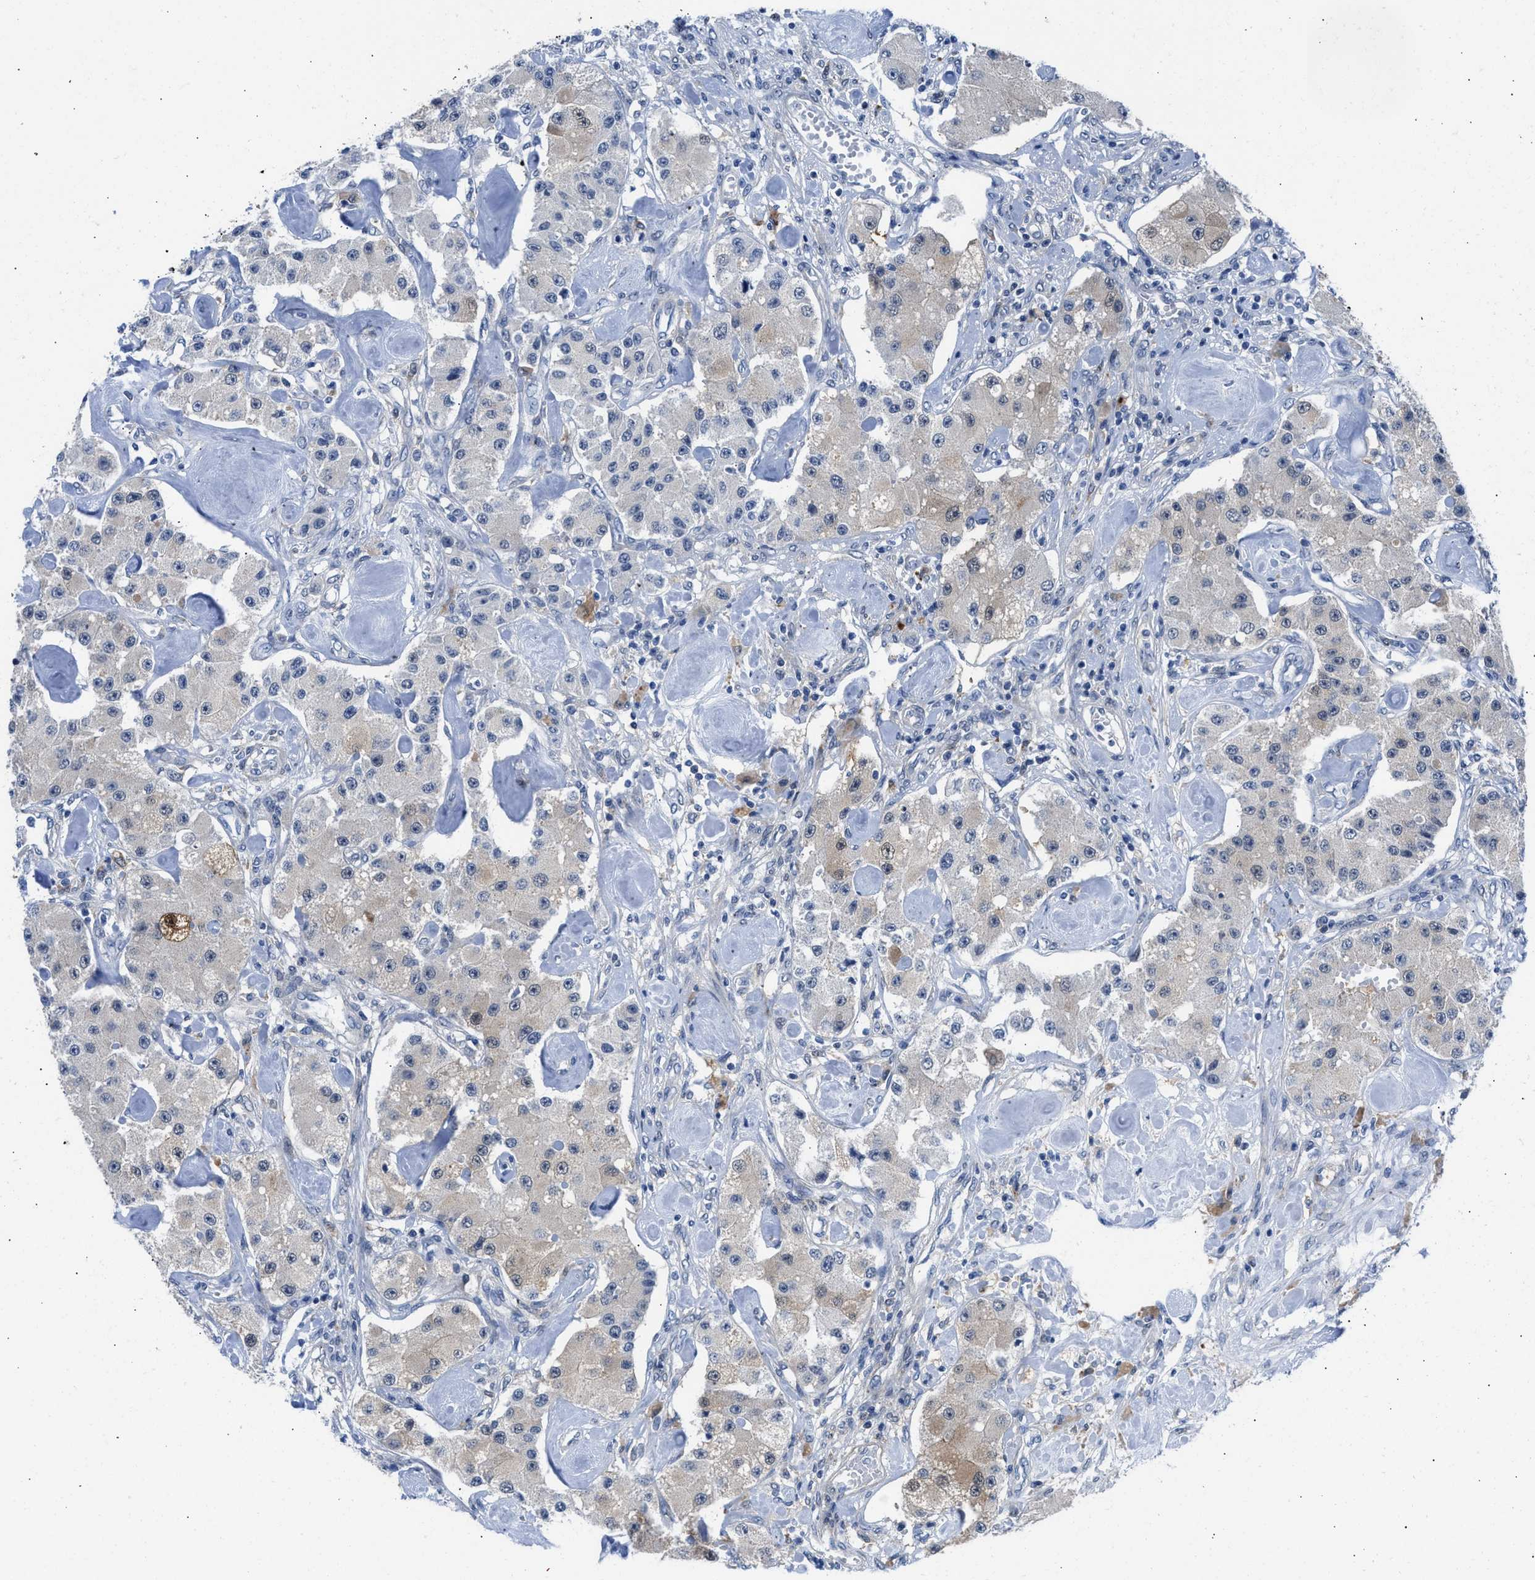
{"staining": {"intensity": "moderate", "quantity": "<25%", "location": "nuclear"}, "tissue": "carcinoid", "cell_type": "Tumor cells", "image_type": "cancer", "snomed": [{"axis": "morphology", "description": "Carcinoid, malignant, NOS"}, {"axis": "topography", "description": "Pancreas"}], "caption": "Immunohistochemical staining of human carcinoid (malignant) exhibits low levels of moderate nuclear expression in about <25% of tumor cells.", "gene": "CBR1", "patient": {"sex": "male", "age": 41}}